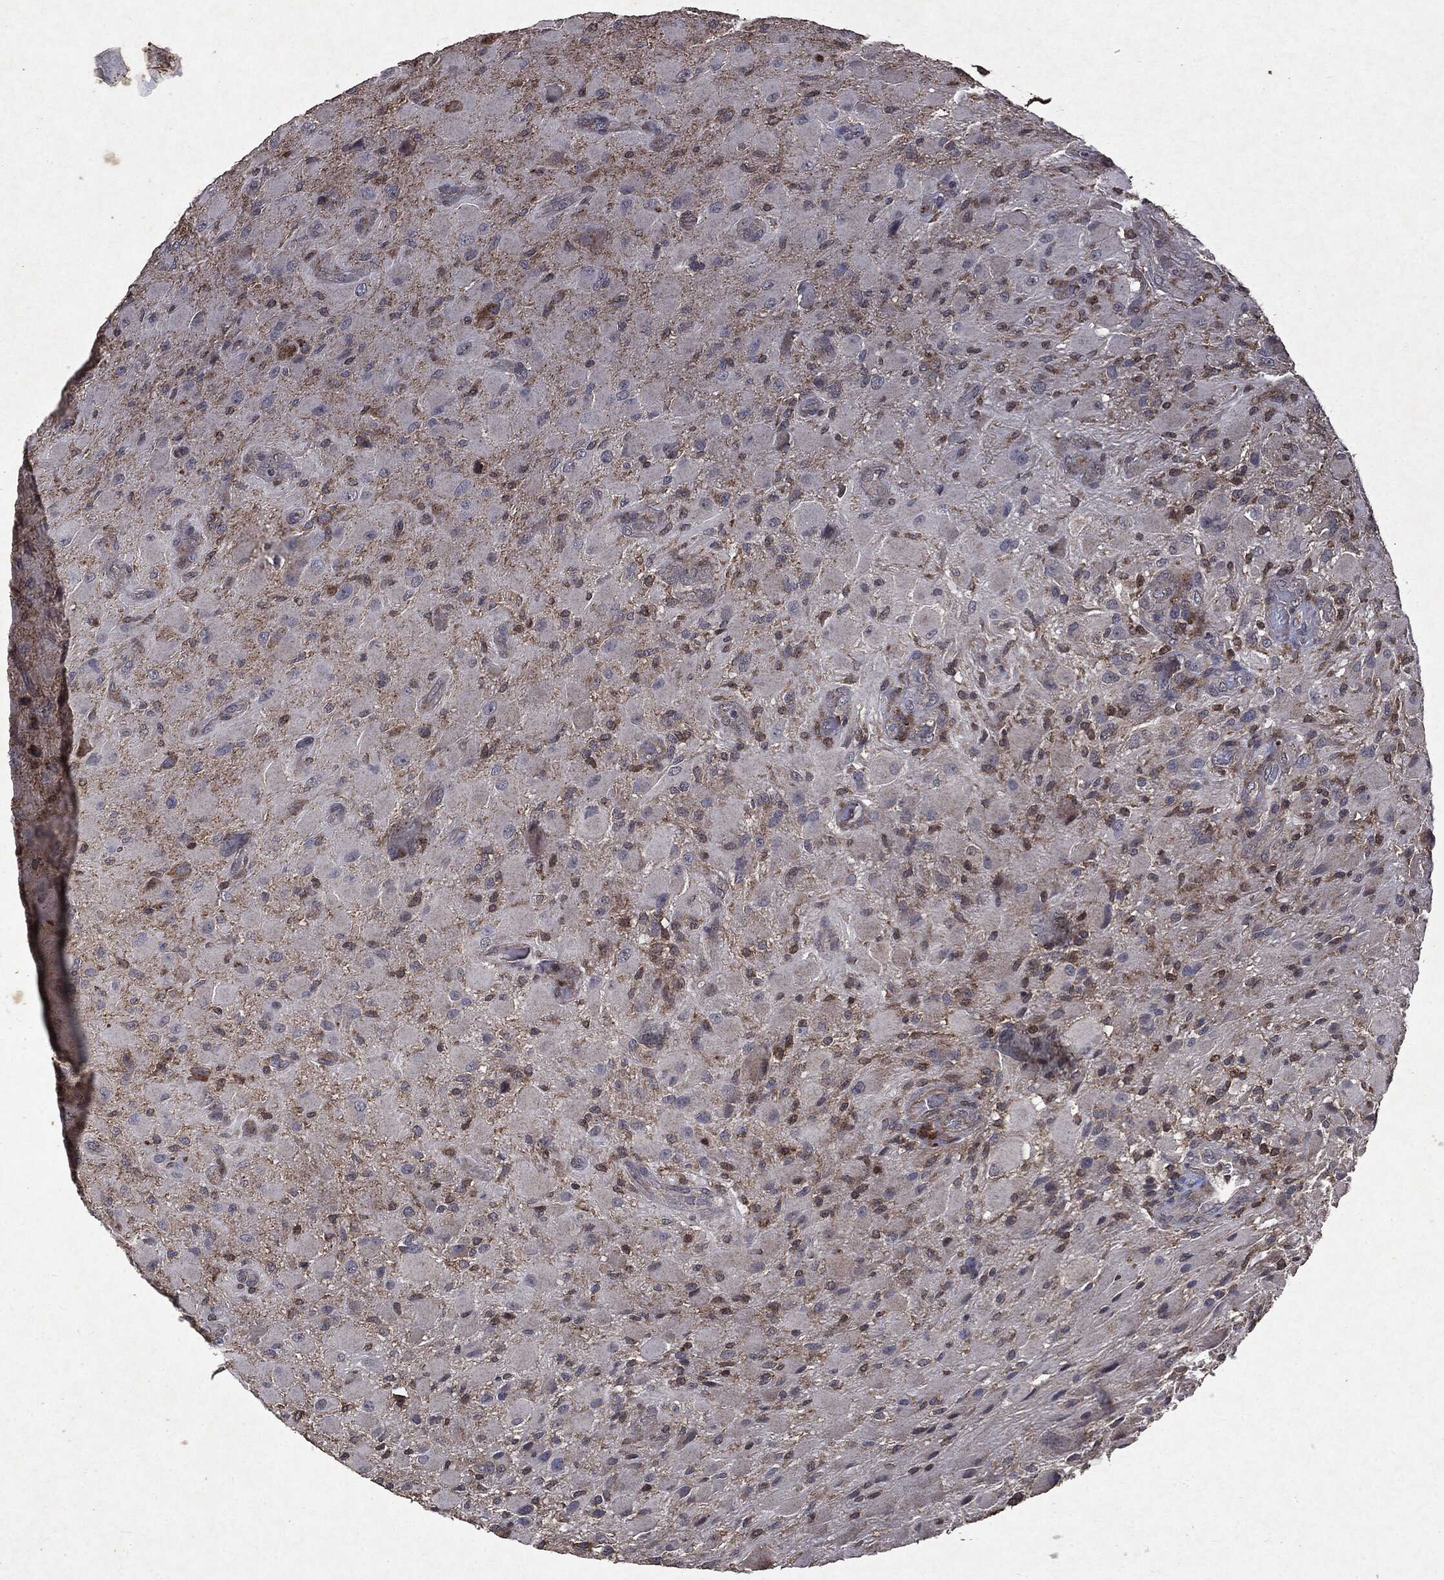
{"staining": {"intensity": "negative", "quantity": "none", "location": "none"}, "tissue": "glioma", "cell_type": "Tumor cells", "image_type": "cancer", "snomed": [{"axis": "morphology", "description": "Glioma, malignant, High grade"}, {"axis": "topography", "description": "Cerebral cortex"}], "caption": "Tumor cells show no significant staining in glioma.", "gene": "PTEN", "patient": {"sex": "male", "age": 35}}